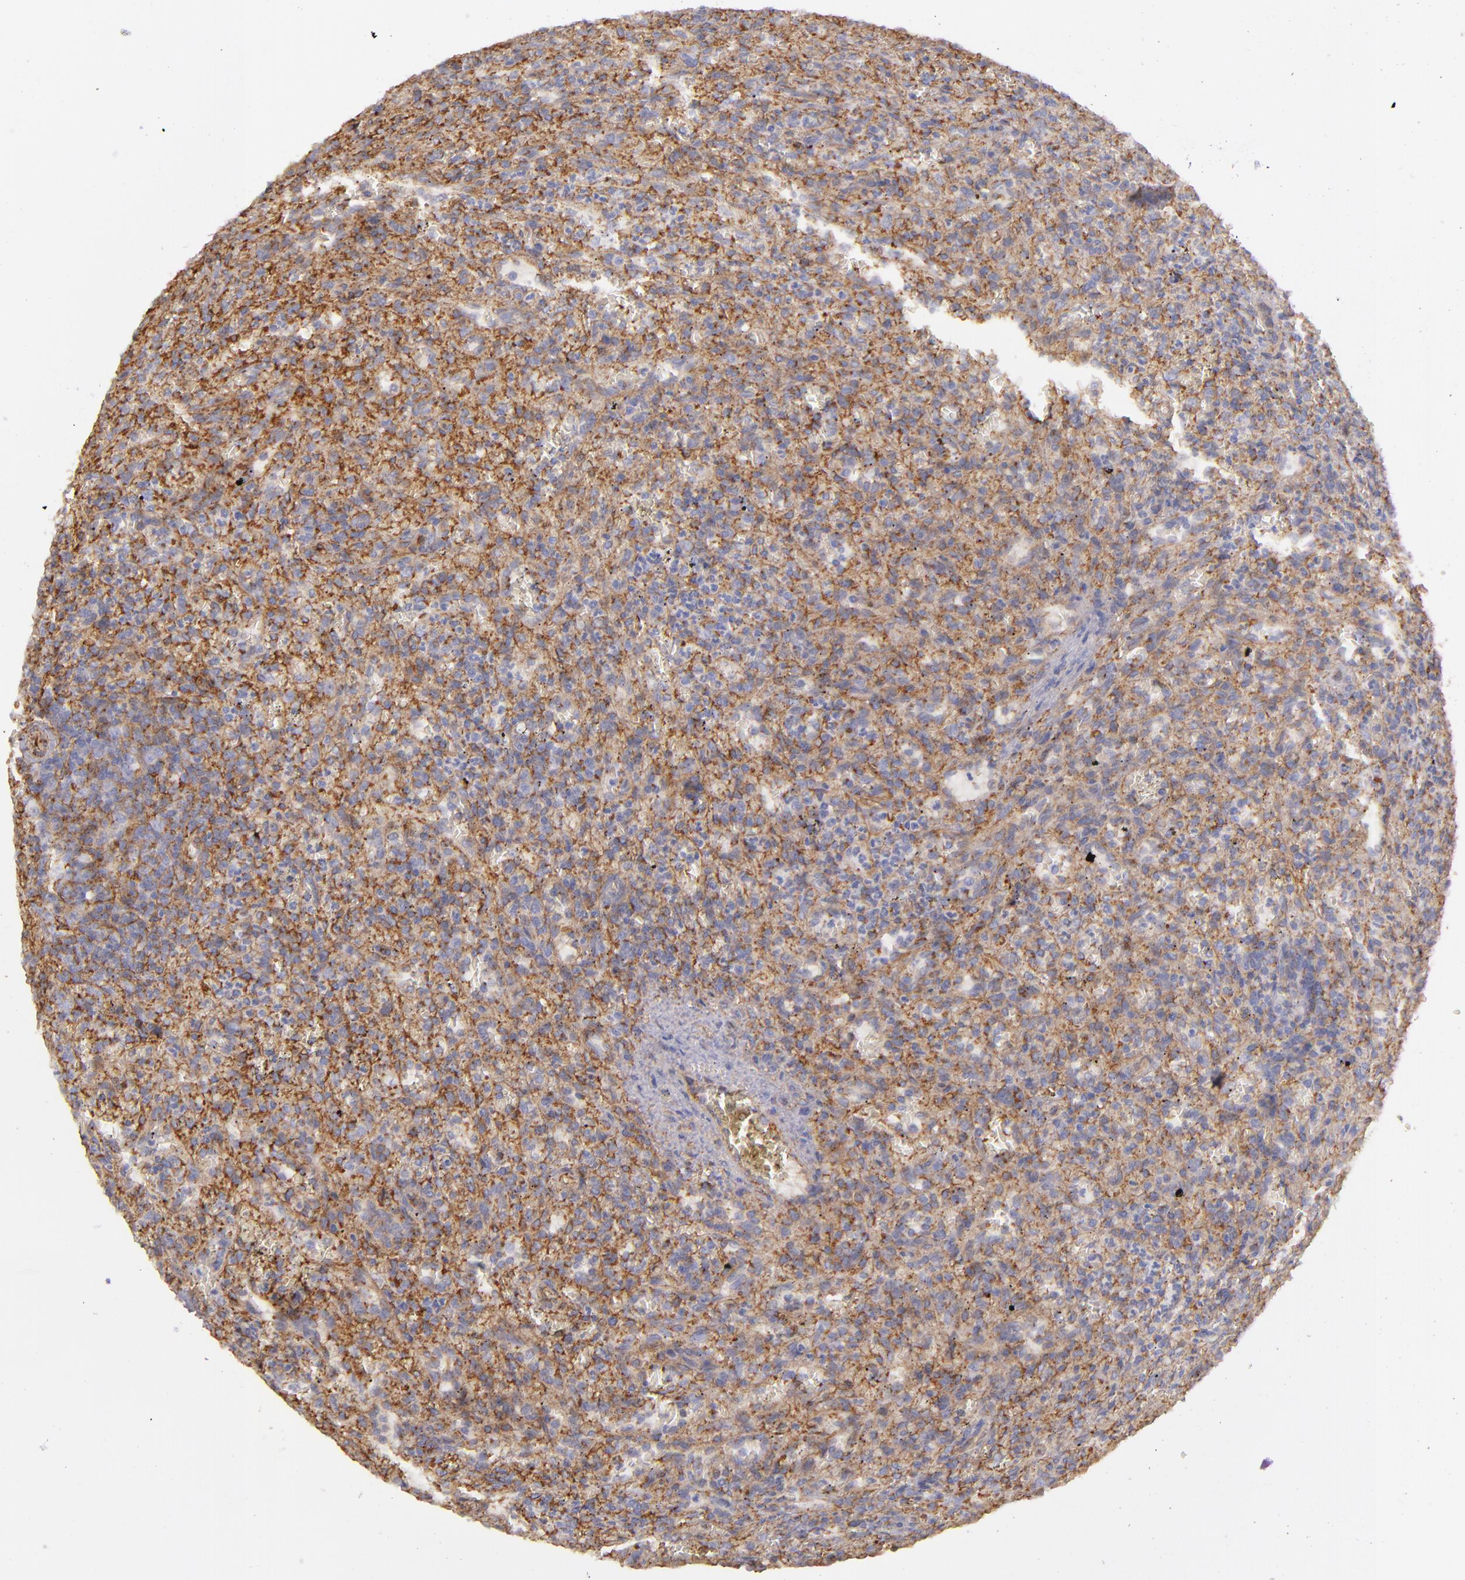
{"staining": {"intensity": "weak", "quantity": "25%-75%", "location": "cytoplasmic/membranous"}, "tissue": "lymphoma", "cell_type": "Tumor cells", "image_type": "cancer", "snomed": [{"axis": "morphology", "description": "Malignant lymphoma, non-Hodgkin's type, Low grade"}, {"axis": "topography", "description": "Spleen"}], "caption": "Low-grade malignant lymphoma, non-Hodgkin's type was stained to show a protein in brown. There is low levels of weak cytoplasmic/membranous staining in approximately 25%-75% of tumor cells.", "gene": "CD151", "patient": {"sex": "female", "age": 64}}